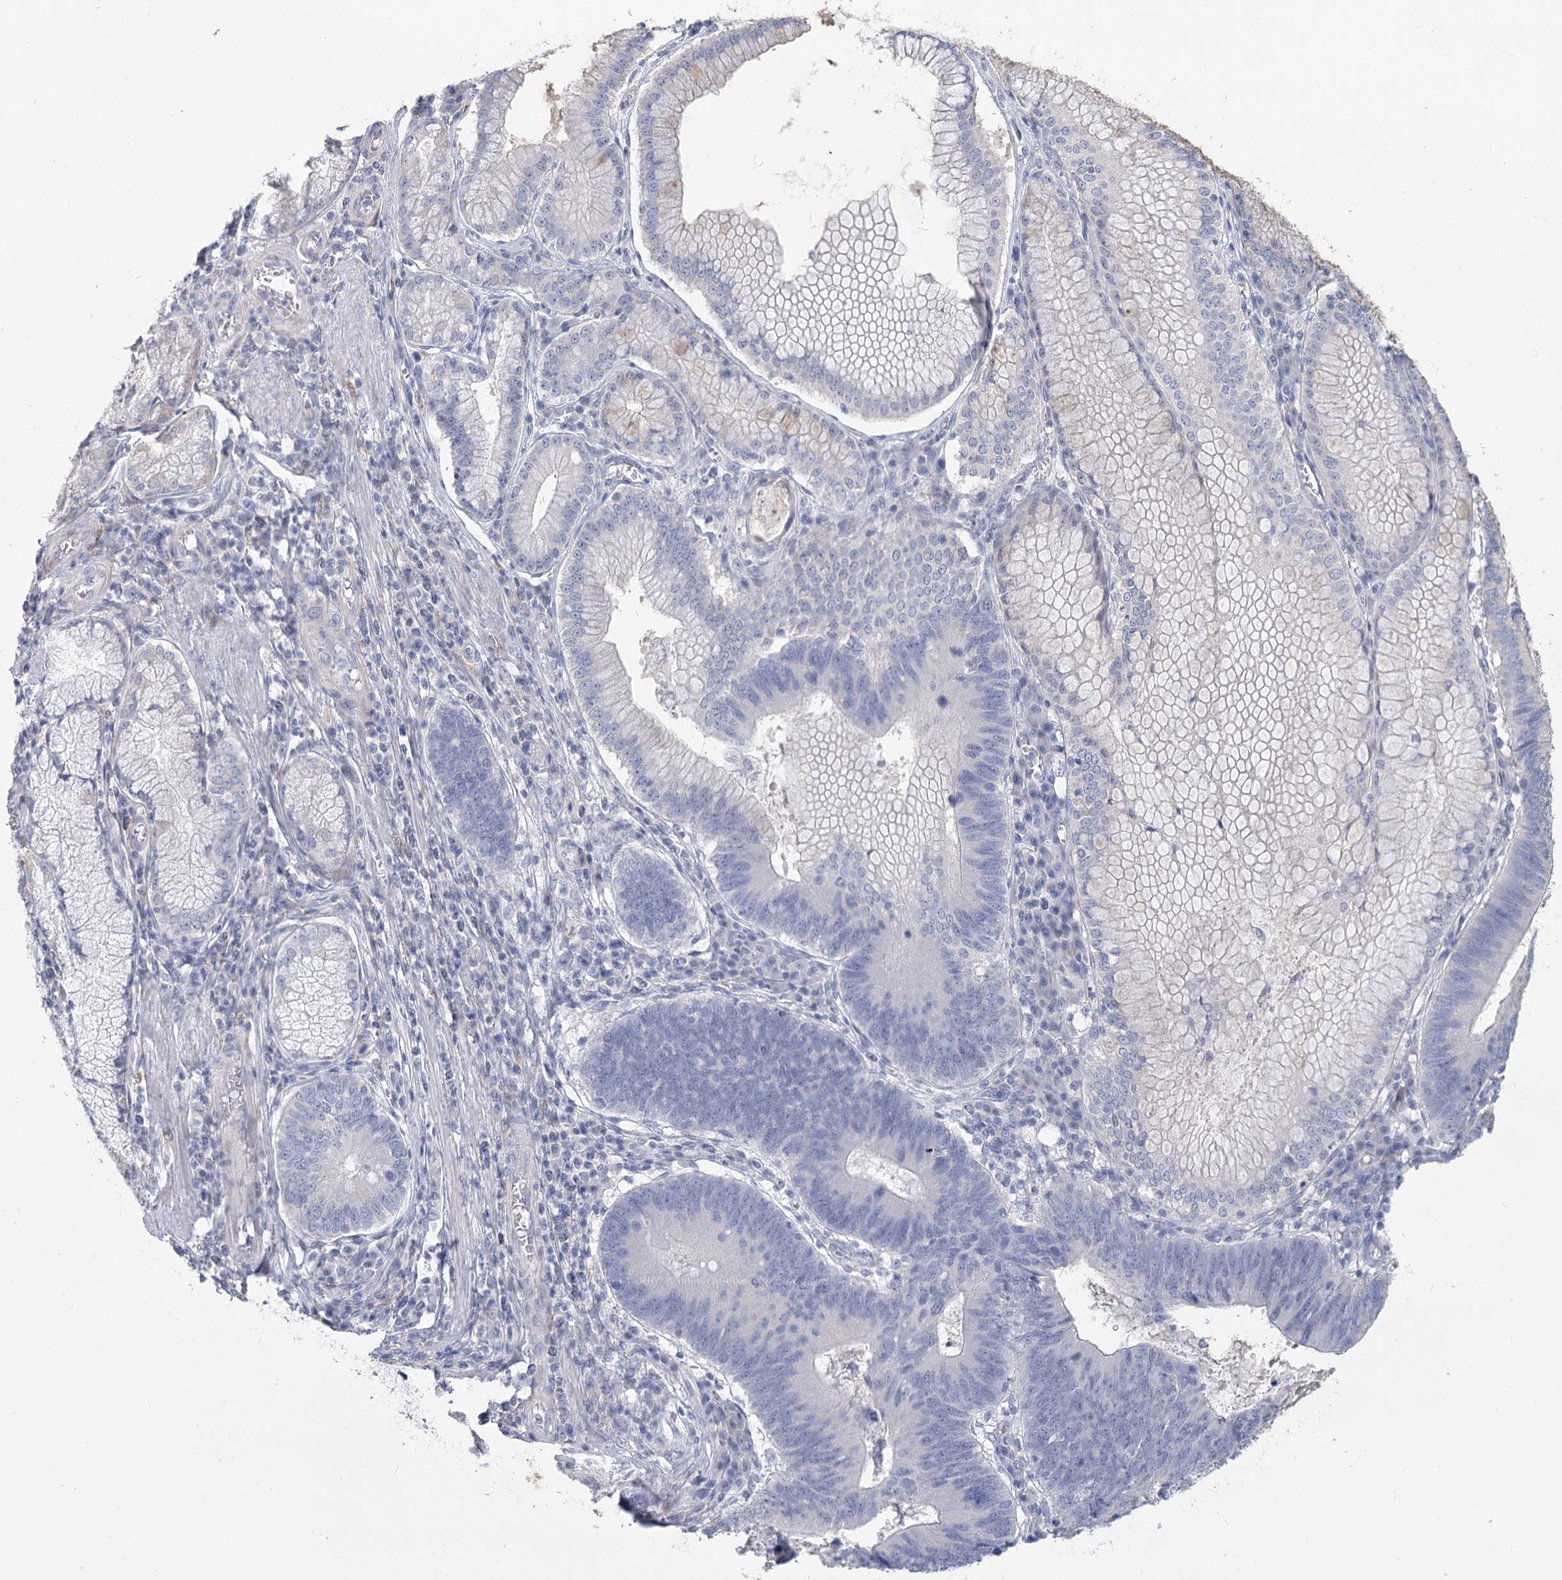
{"staining": {"intensity": "negative", "quantity": "none", "location": "none"}, "tissue": "stomach cancer", "cell_type": "Tumor cells", "image_type": "cancer", "snomed": [{"axis": "morphology", "description": "Adenocarcinoma, NOS"}, {"axis": "topography", "description": "Stomach"}], "caption": "Tumor cells are negative for protein expression in human stomach cancer.", "gene": "CNTLN", "patient": {"sex": "male", "age": 59}}